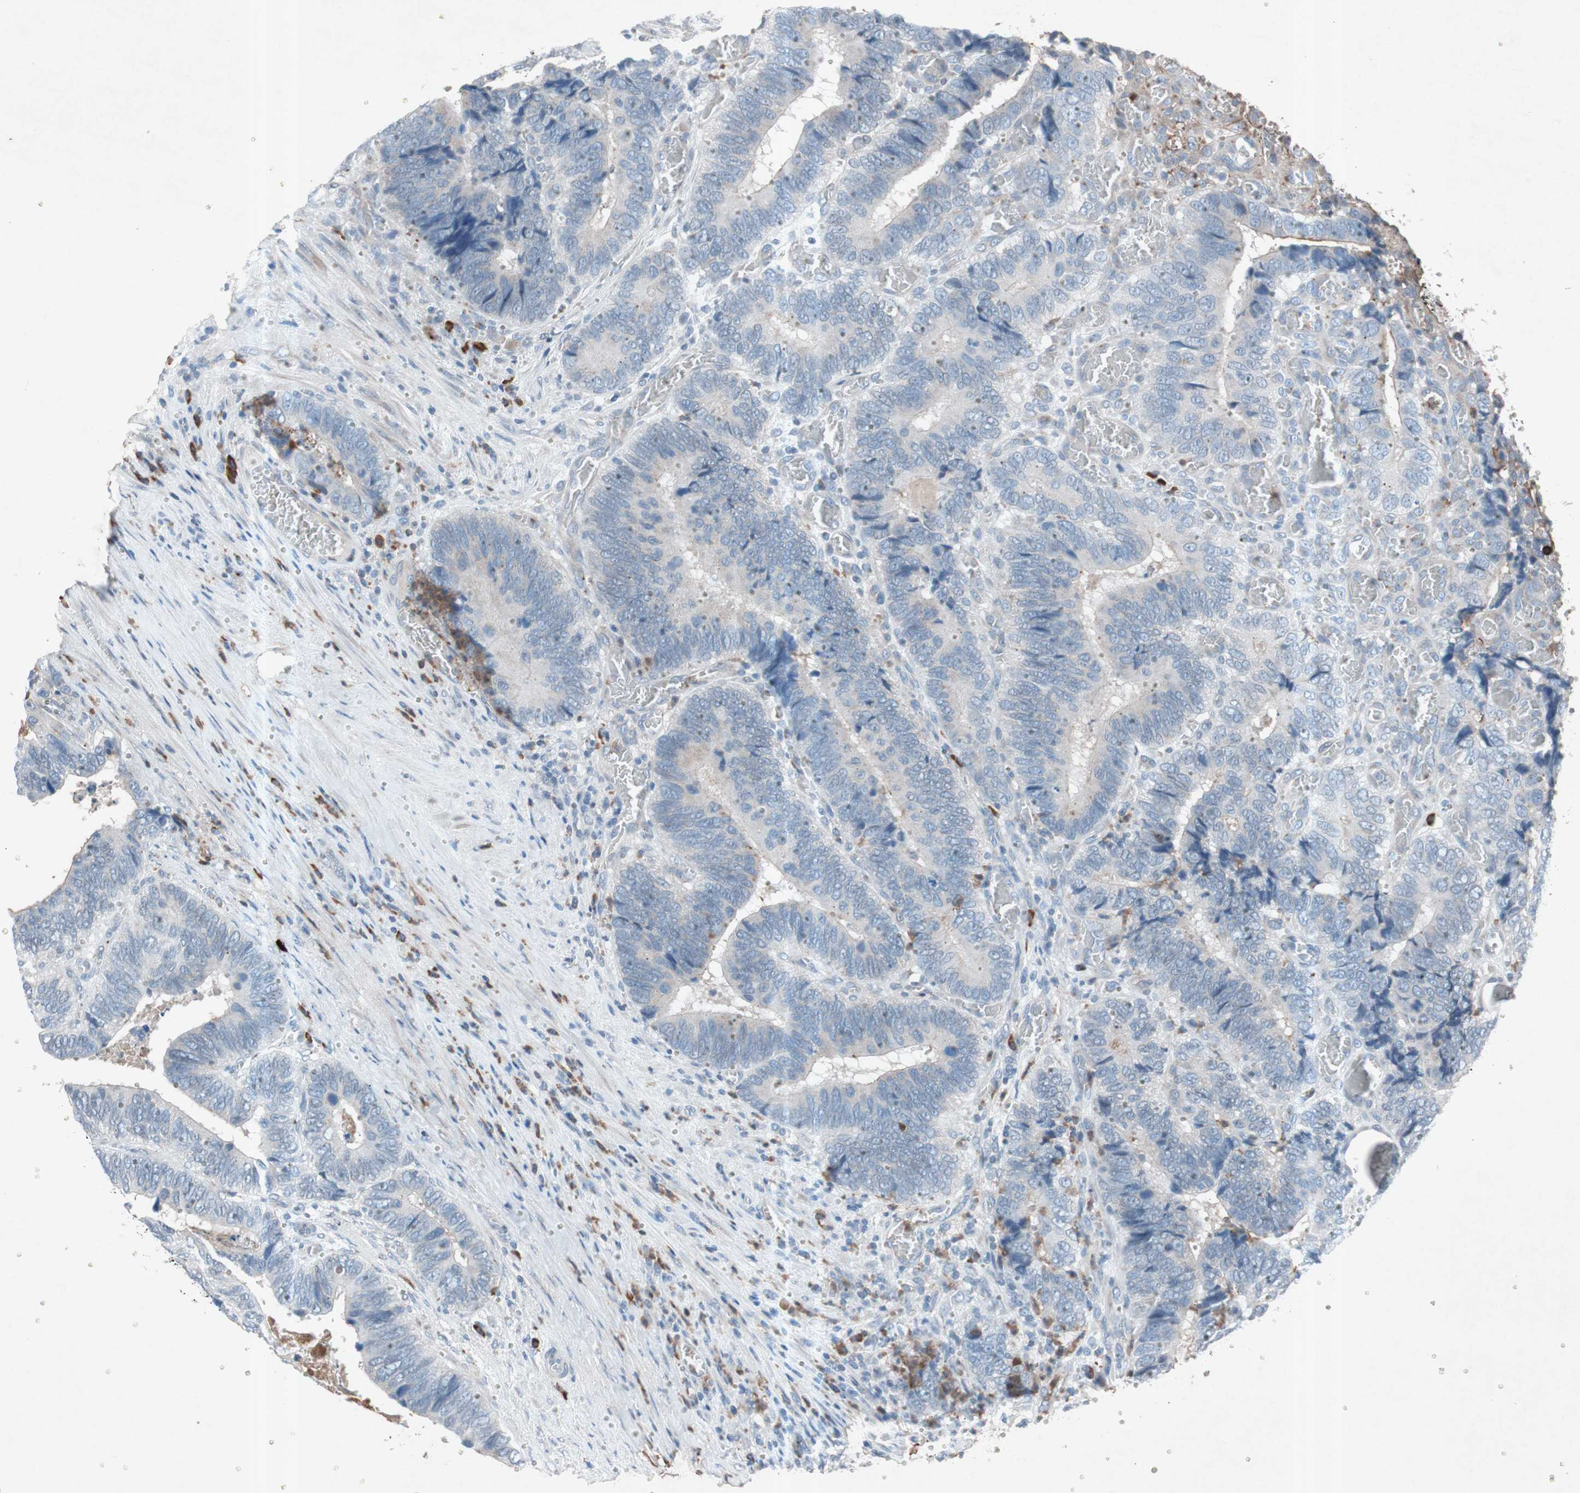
{"staining": {"intensity": "weak", "quantity": "<25%", "location": "cytoplasmic/membranous"}, "tissue": "colorectal cancer", "cell_type": "Tumor cells", "image_type": "cancer", "snomed": [{"axis": "morphology", "description": "Adenocarcinoma, NOS"}, {"axis": "topography", "description": "Colon"}], "caption": "Photomicrograph shows no protein staining in tumor cells of colorectal cancer (adenocarcinoma) tissue. Brightfield microscopy of immunohistochemistry stained with DAB (brown) and hematoxylin (blue), captured at high magnification.", "gene": "GRB7", "patient": {"sex": "male", "age": 72}}